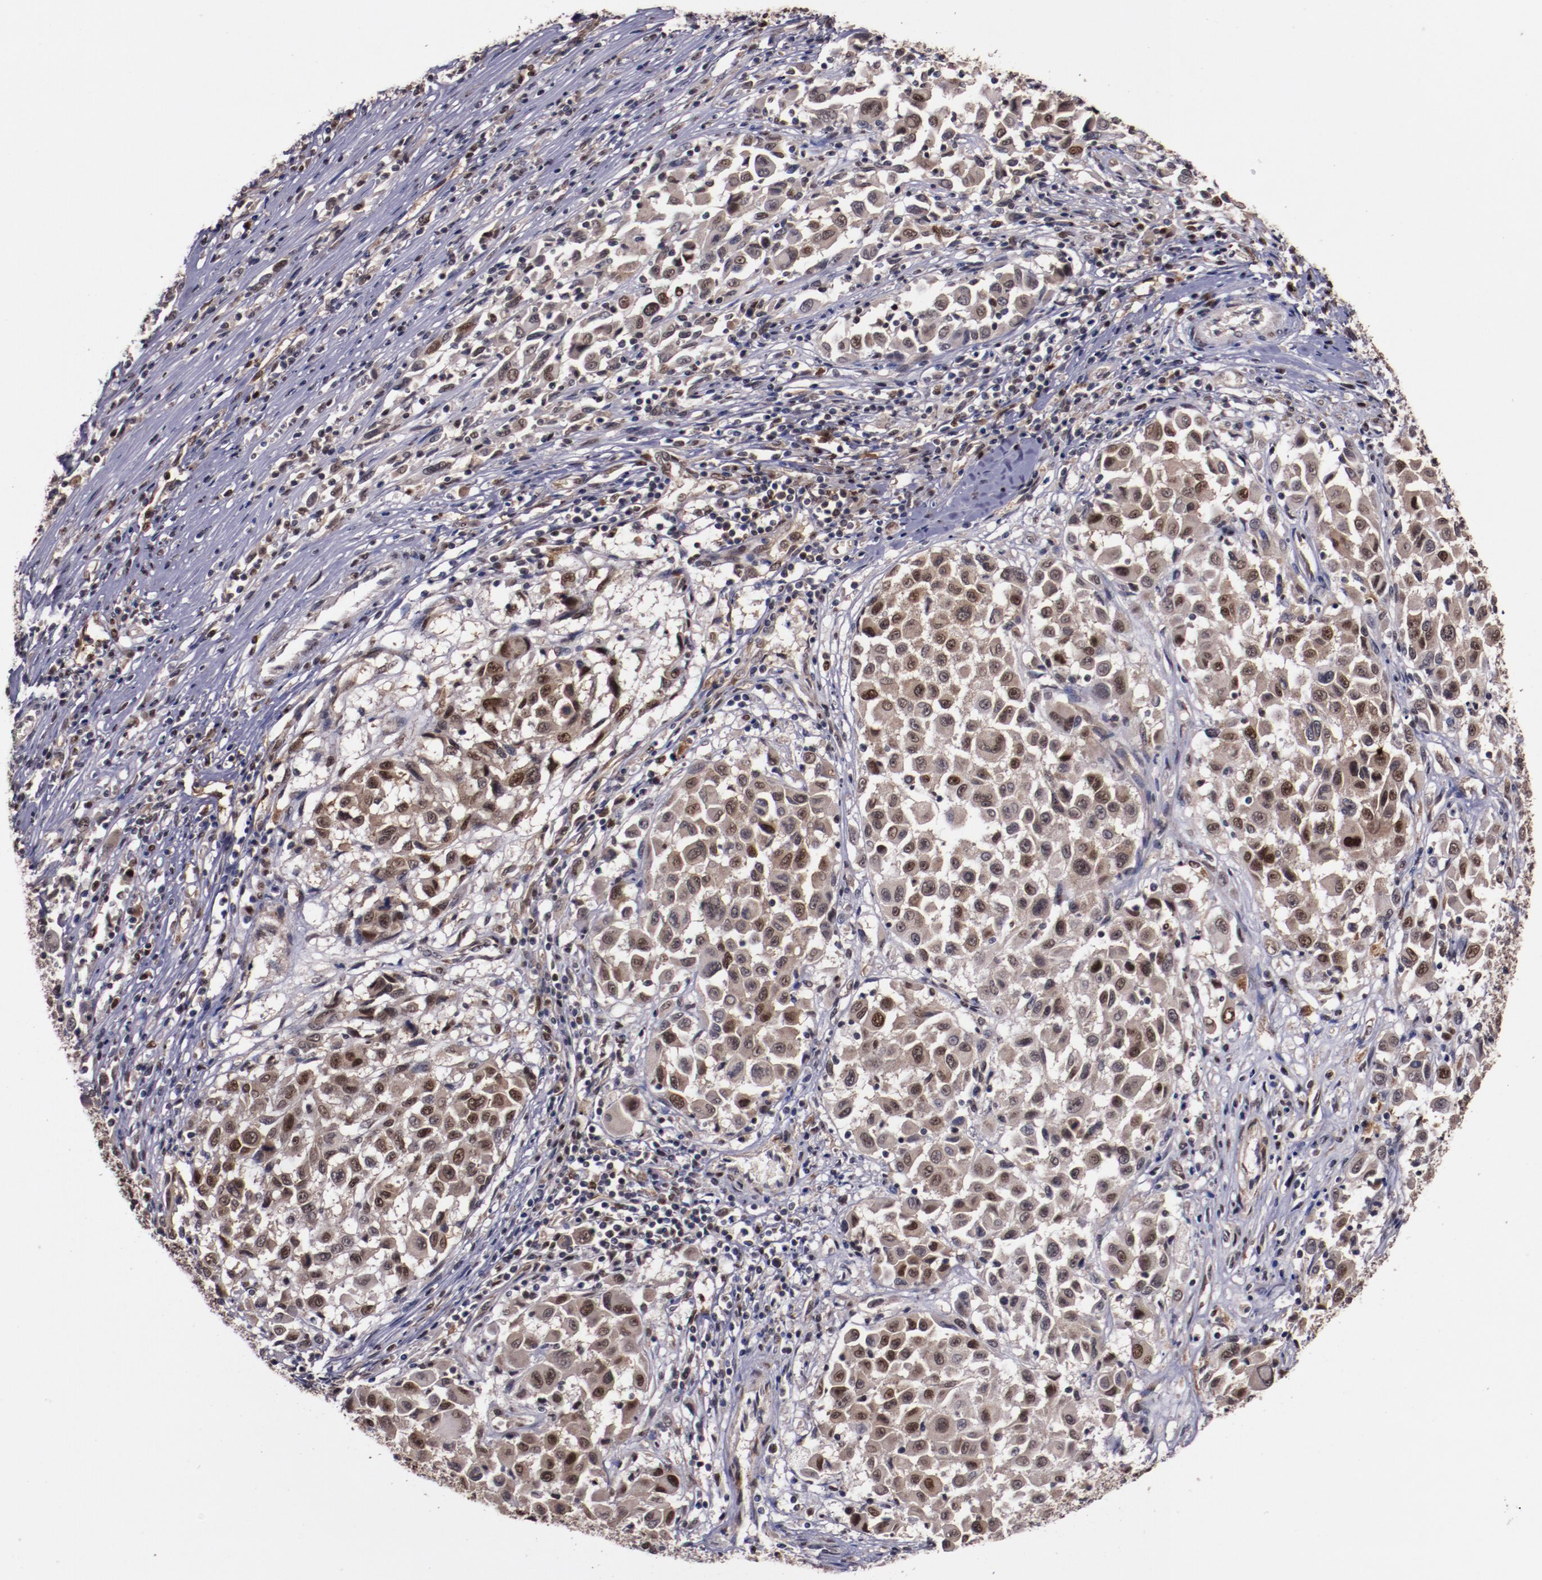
{"staining": {"intensity": "moderate", "quantity": ">75%", "location": "cytoplasmic/membranous,nuclear"}, "tissue": "melanoma", "cell_type": "Tumor cells", "image_type": "cancer", "snomed": [{"axis": "morphology", "description": "Malignant melanoma, Metastatic site"}, {"axis": "topography", "description": "Lymph node"}], "caption": "Immunohistochemical staining of malignant melanoma (metastatic site) exhibits medium levels of moderate cytoplasmic/membranous and nuclear protein positivity in about >75% of tumor cells. Using DAB (3,3'-diaminobenzidine) (brown) and hematoxylin (blue) stains, captured at high magnification using brightfield microscopy.", "gene": "CHEK2", "patient": {"sex": "male", "age": 61}}